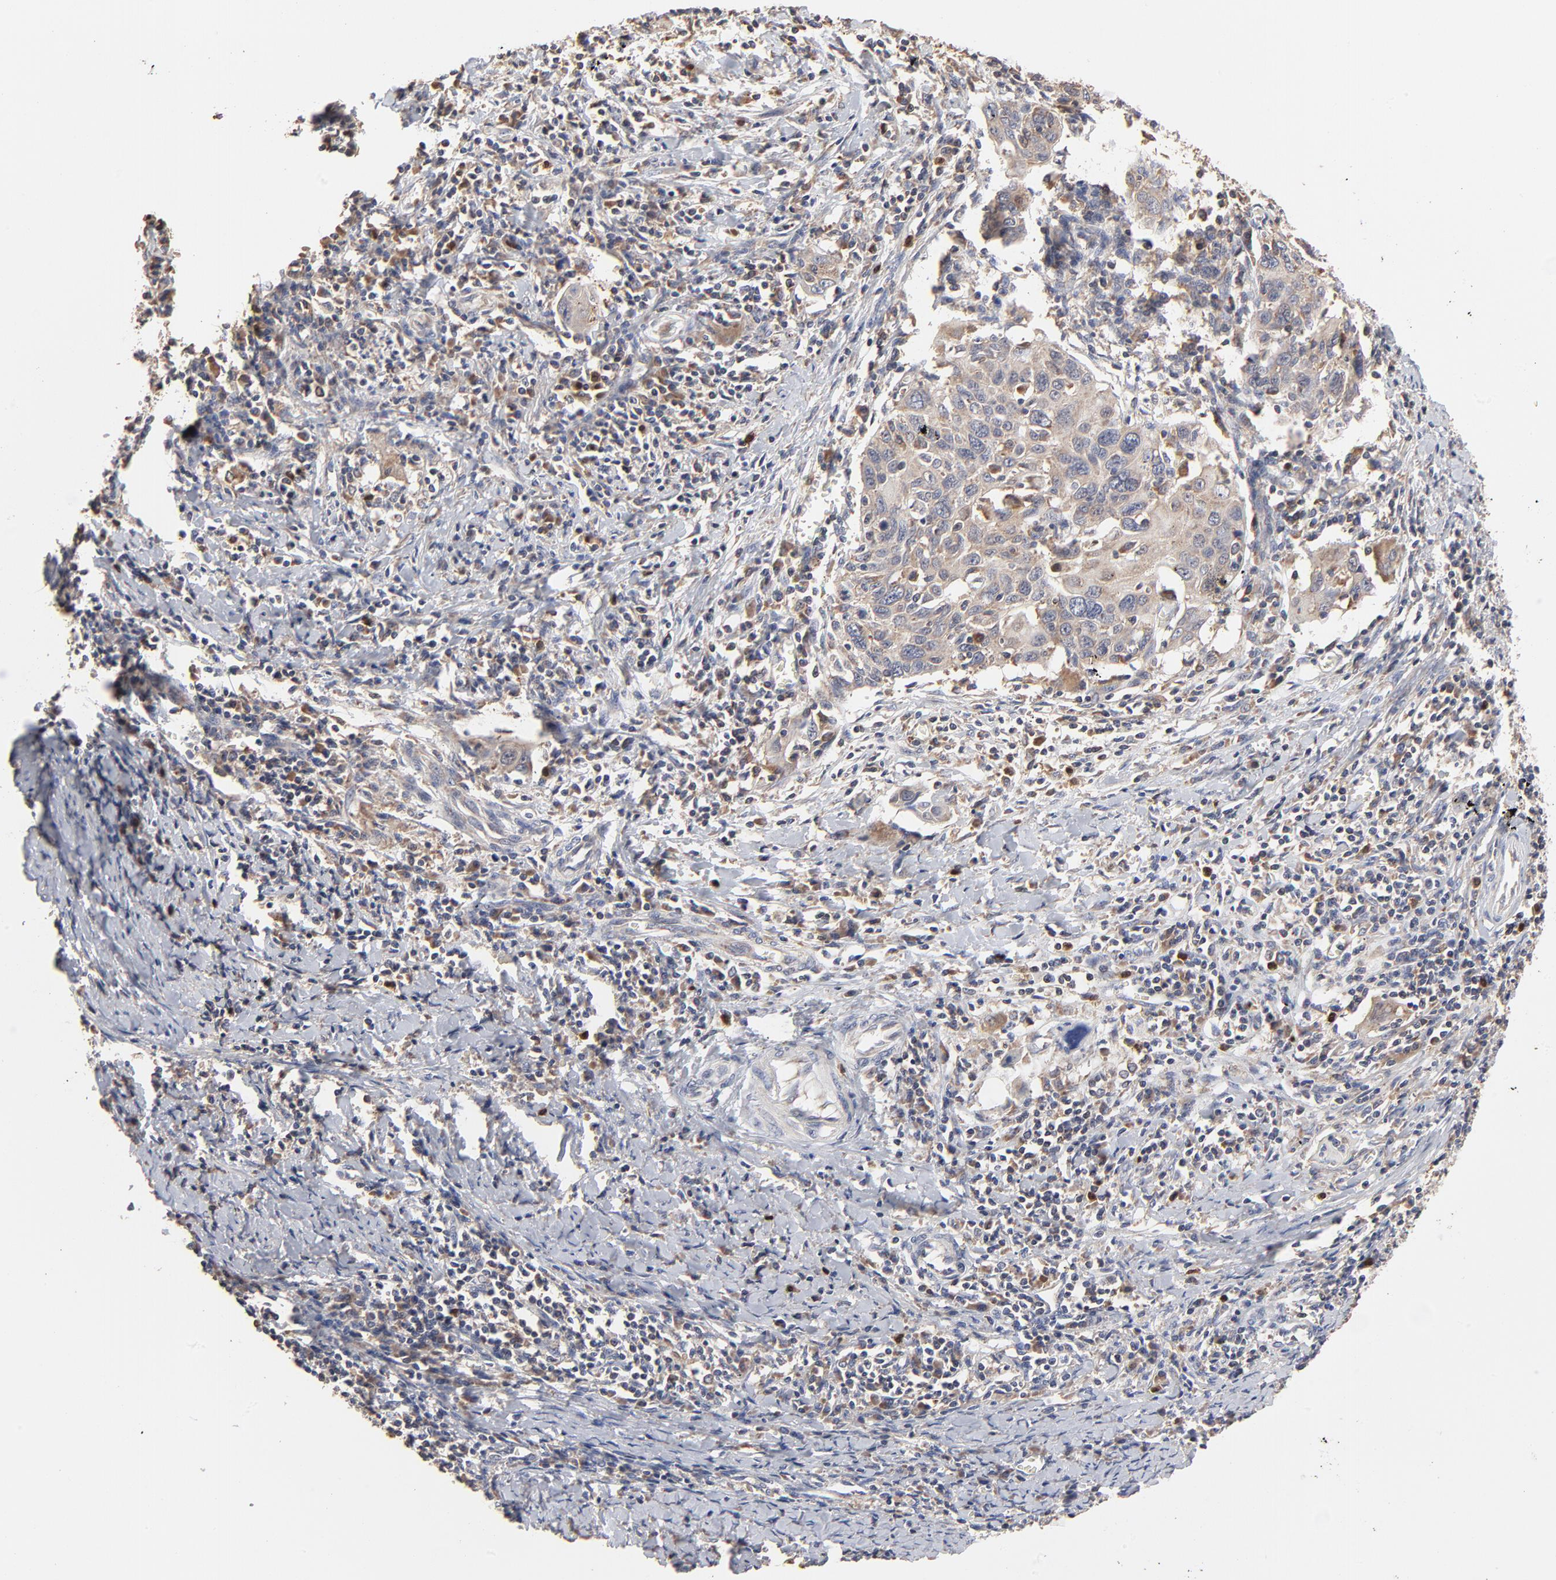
{"staining": {"intensity": "weak", "quantity": "25%-75%", "location": "cytoplasmic/membranous"}, "tissue": "cervical cancer", "cell_type": "Tumor cells", "image_type": "cancer", "snomed": [{"axis": "morphology", "description": "Squamous cell carcinoma, NOS"}, {"axis": "topography", "description": "Cervix"}], "caption": "Brown immunohistochemical staining in human cervical cancer (squamous cell carcinoma) exhibits weak cytoplasmic/membranous positivity in approximately 25%-75% of tumor cells.", "gene": "RNF213", "patient": {"sex": "female", "age": 54}}